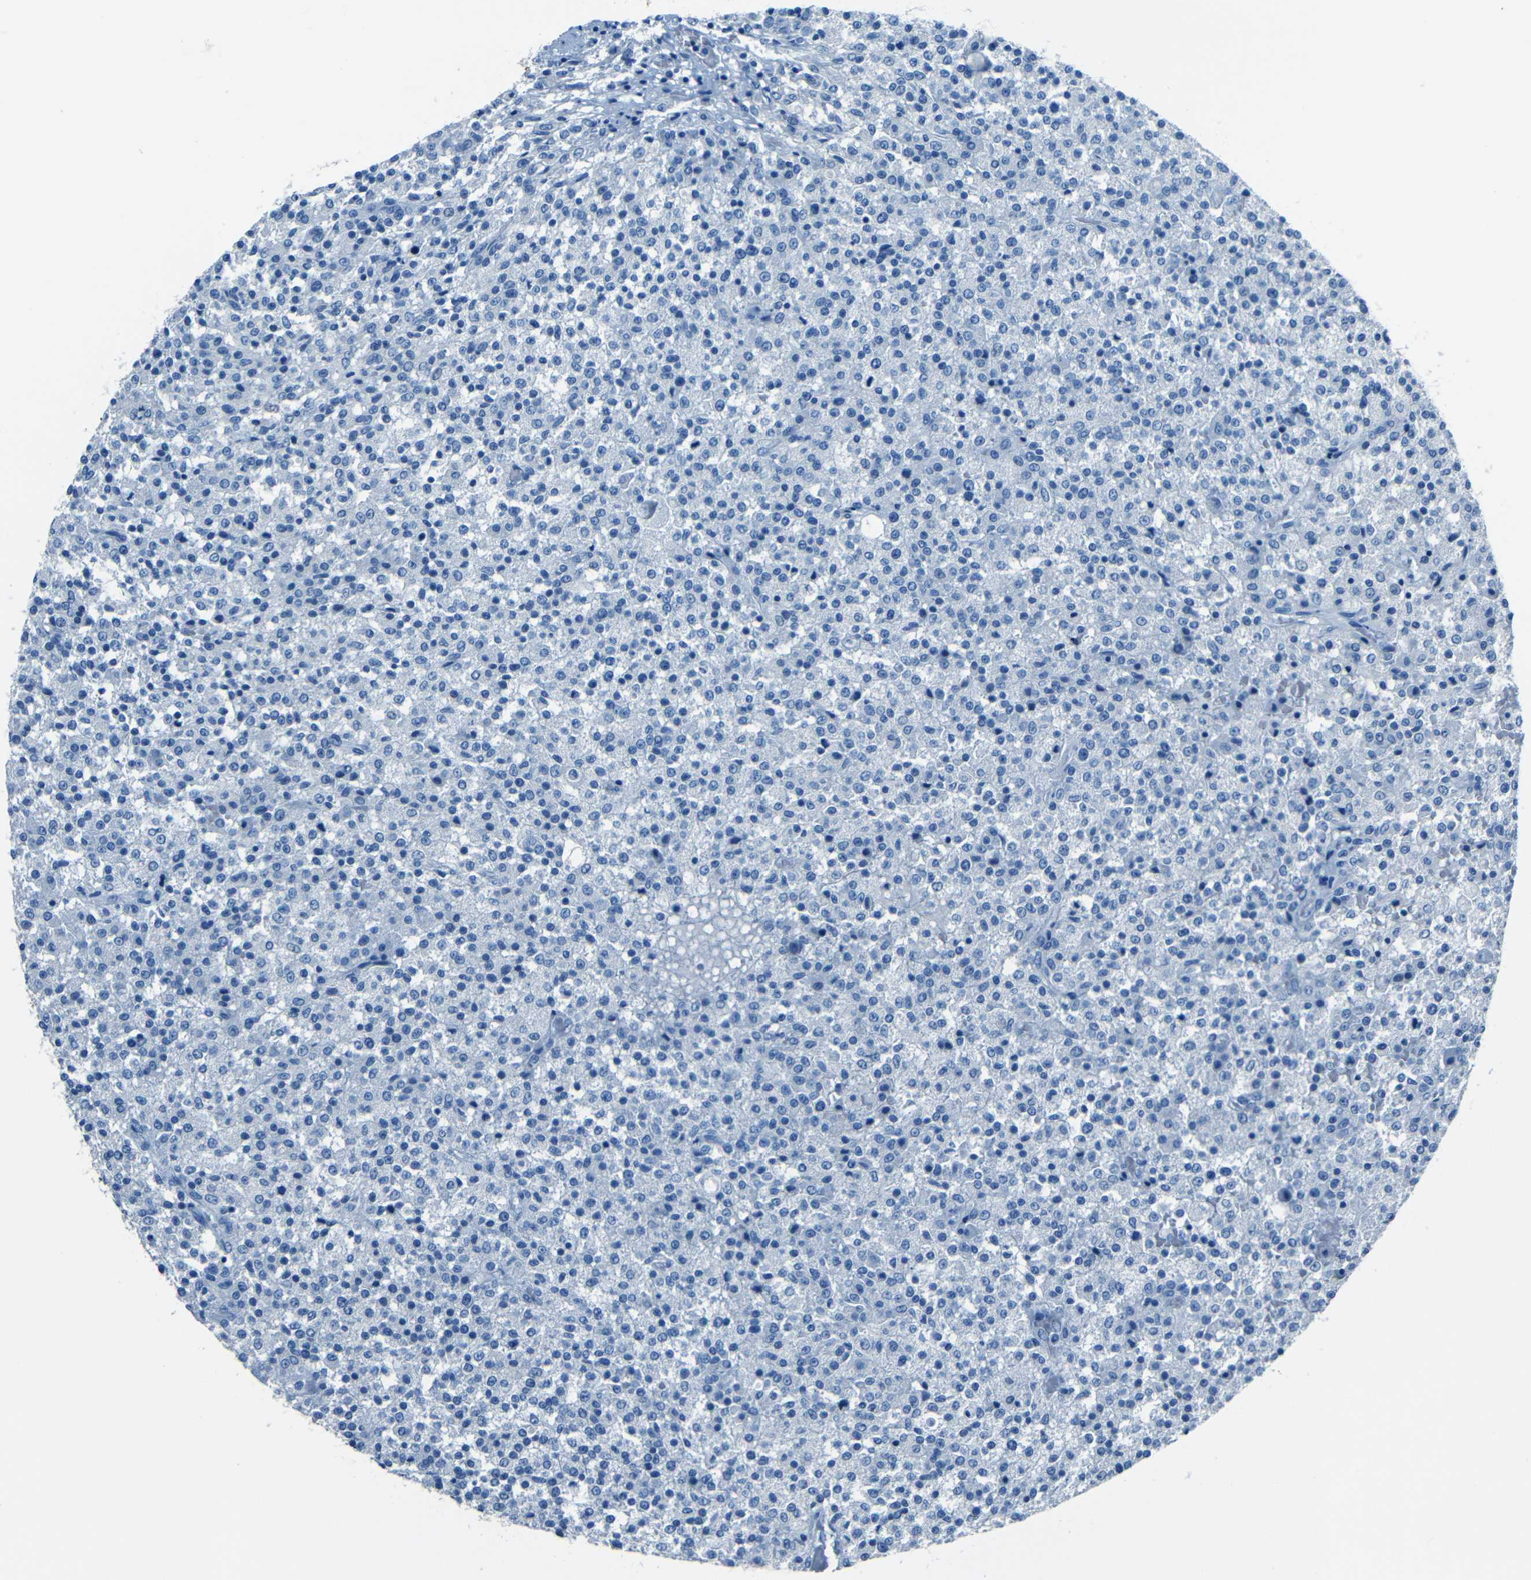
{"staining": {"intensity": "negative", "quantity": "none", "location": "none"}, "tissue": "testis cancer", "cell_type": "Tumor cells", "image_type": "cancer", "snomed": [{"axis": "morphology", "description": "Seminoma, NOS"}, {"axis": "topography", "description": "Testis"}], "caption": "Protein analysis of testis cancer (seminoma) exhibits no significant staining in tumor cells. Nuclei are stained in blue.", "gene": "FBN2", "patient": {"sex": "male", "age": 59}}